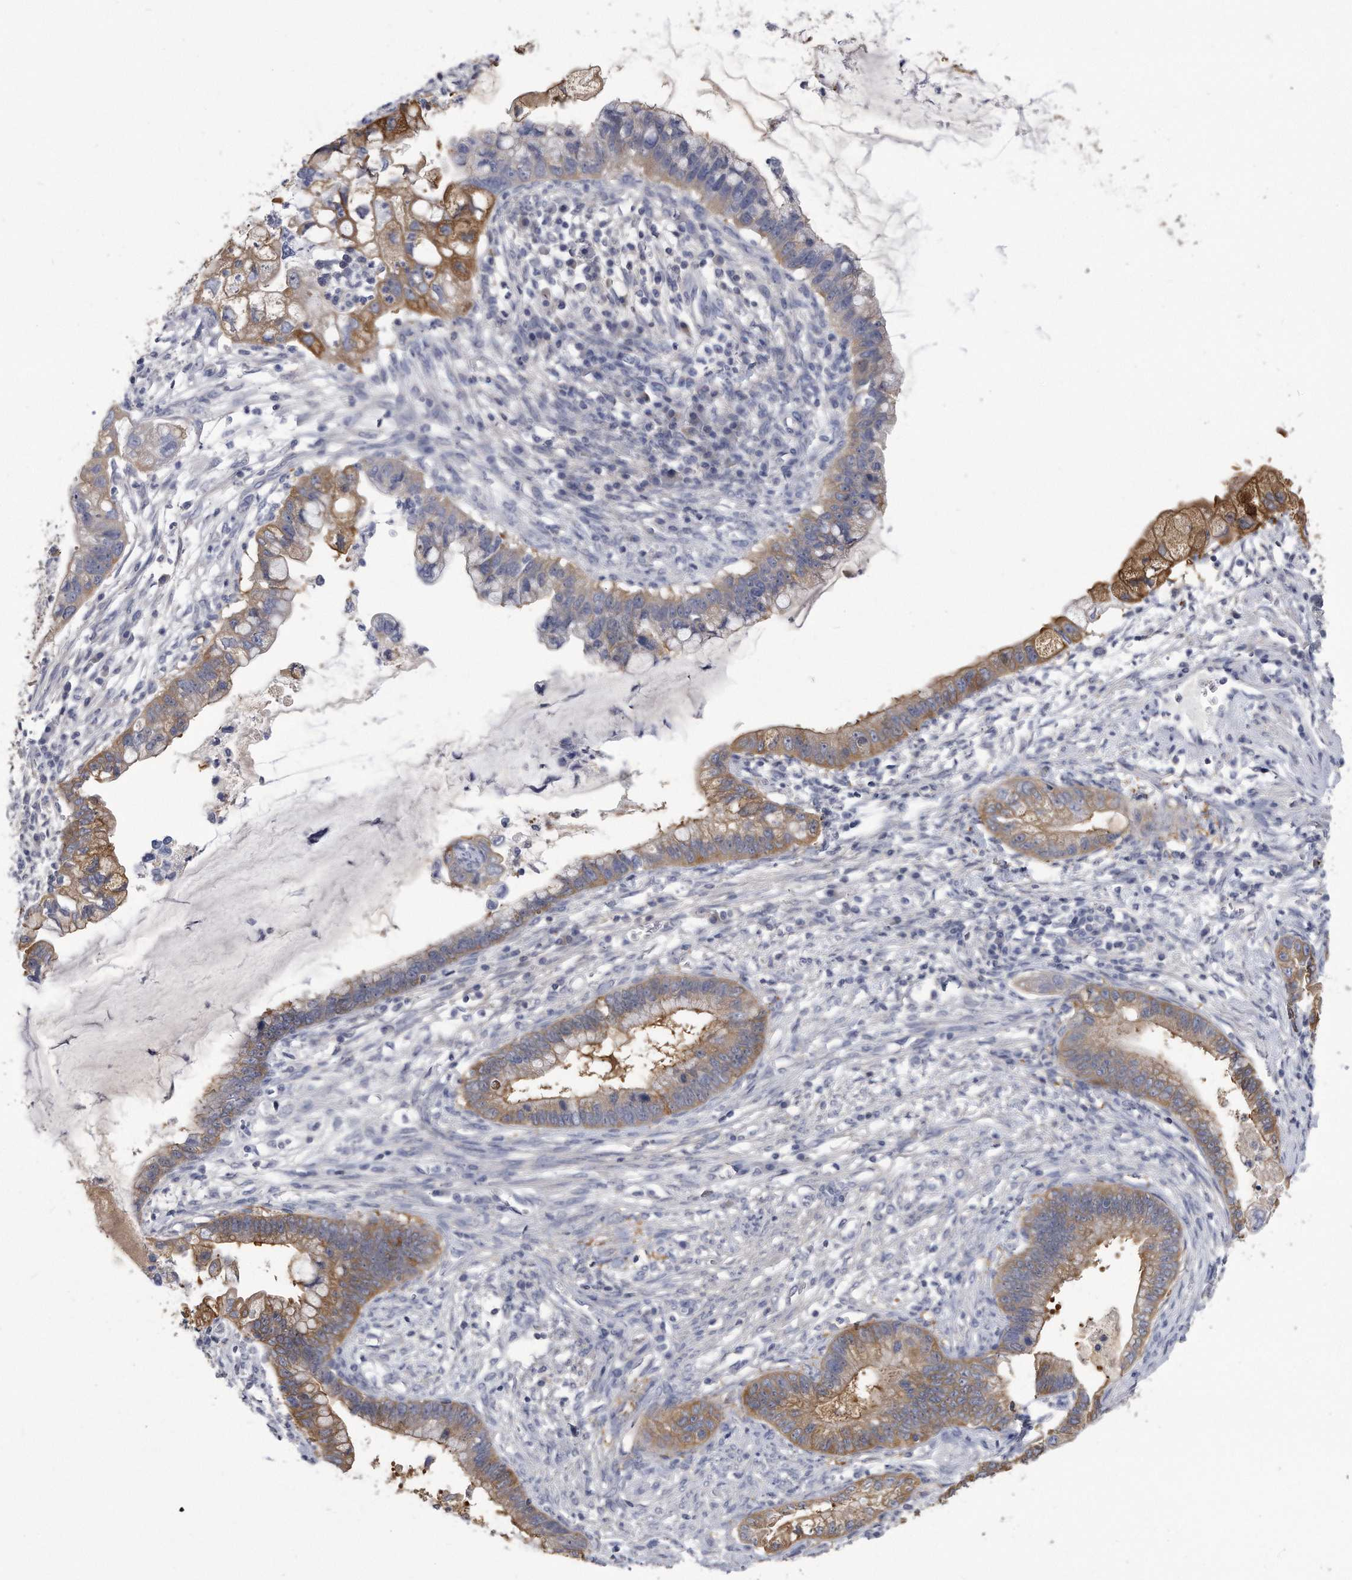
{"staining": {"intensity": "moderate", "quantity": "25%-75%", "location": "cytoplasmic/membranous"}, "tissue": "cervical cancer", "cell_type": "Tumor cells", "image_type": "cancer", "snomed": [{"axis": "morphology", "description": "Adenocarcinoma, NOS"}, {"axis": "topography", "description": "Cervix"}], "caption": "Cervical cancer tissue reveals moderate cytoplasmic/membranous positivity in about 25%-75% of tumor cells", "gene": "PYGB", "patient": {"sex": "female", "age": 44}}